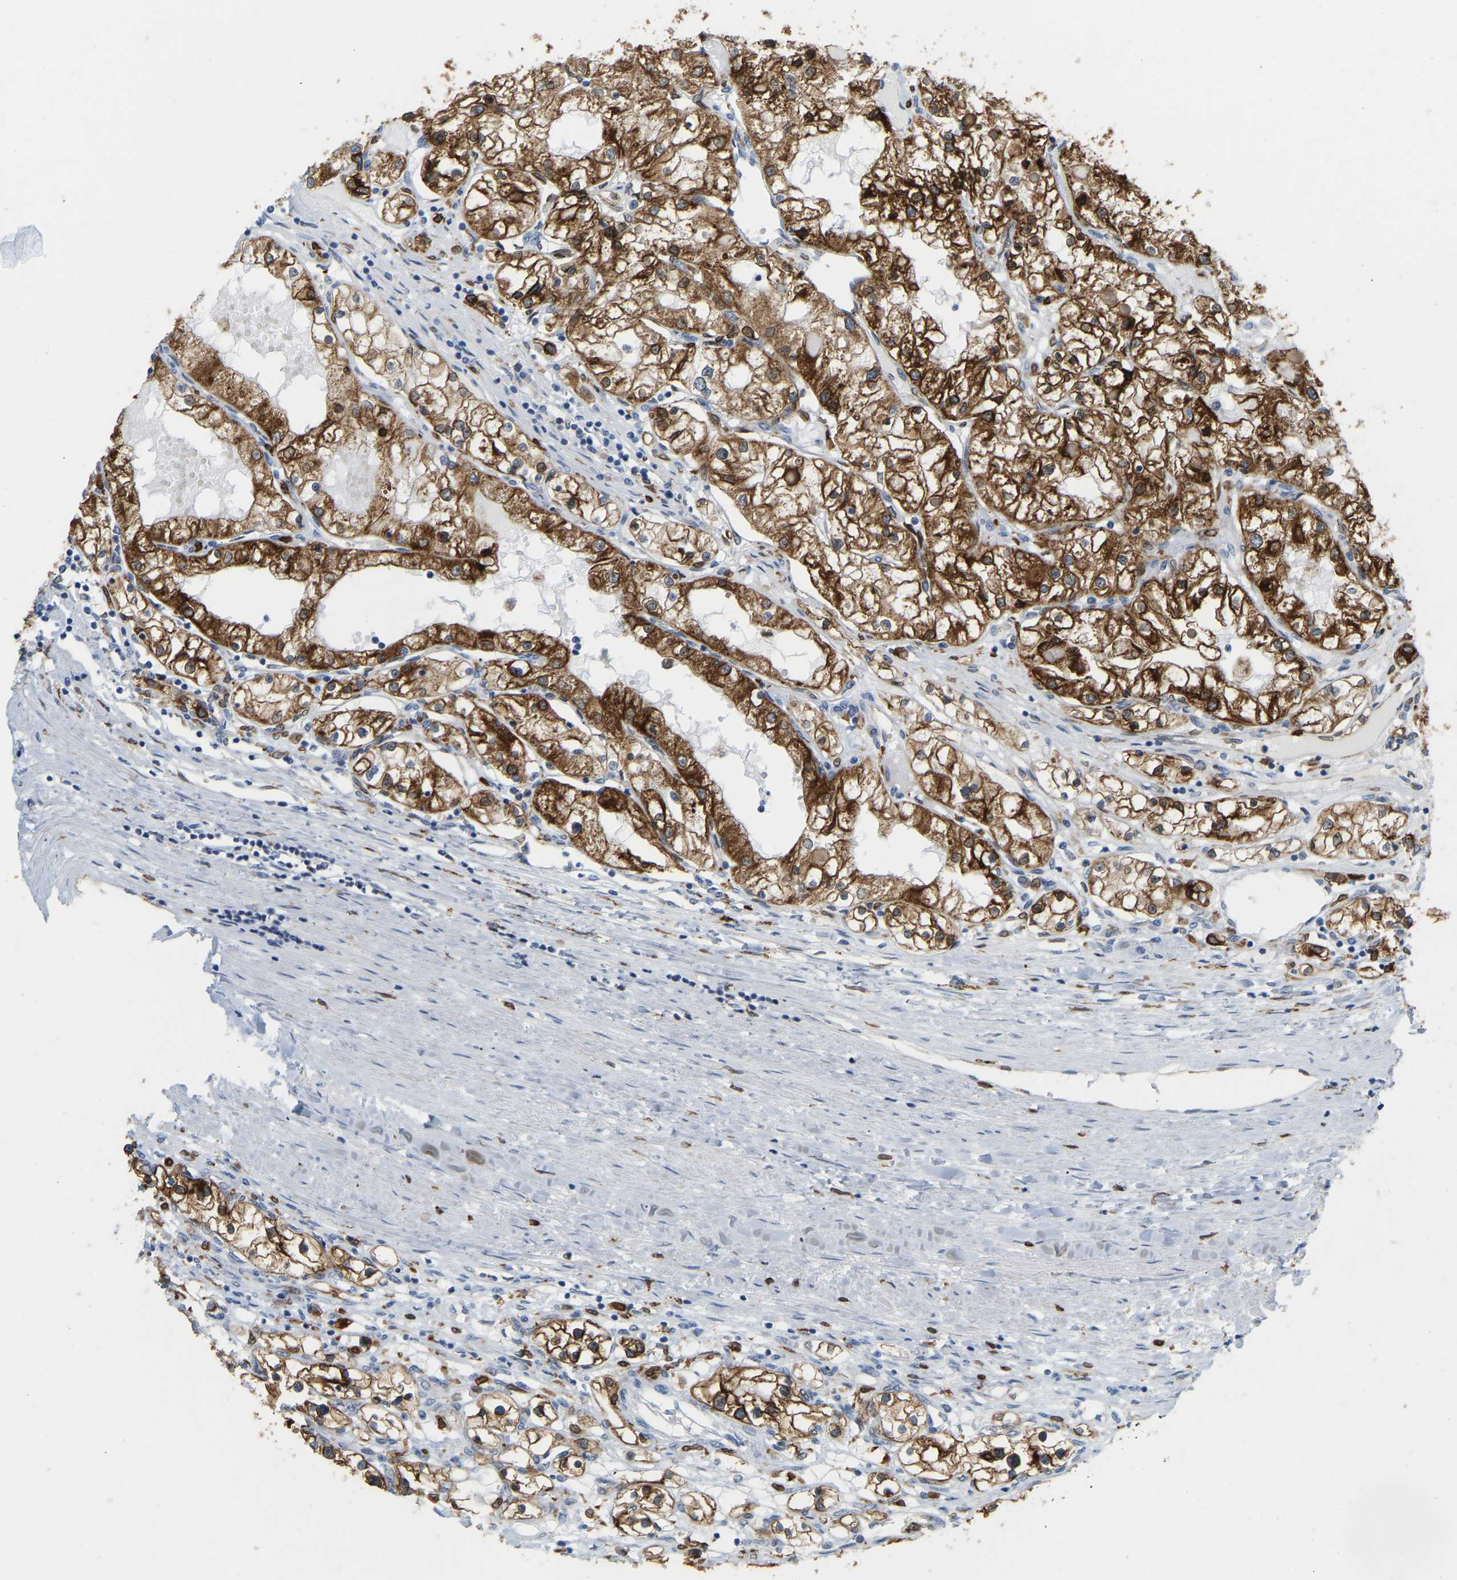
{"staining": {"intensity": "strong", "quantity": ">75%", "location": "cytoplasmic/membranous"}, "tissue": "renal cancer", "cell_type": "Tumor cells", "image_type": "cancer", "snomed": [{"axis": "morphology", "description": "Adenocarcinoma, NOS"}, {"axis": "topography", "description": "Kidney"}], "caption": "Tumor cells demonstrate strong cytoplasmic/membranous staining in approximately >75% of cells in renal adenocarcinoma.", "gene": "PTGS1", "patient": {"sex": "male", "age": 68}}